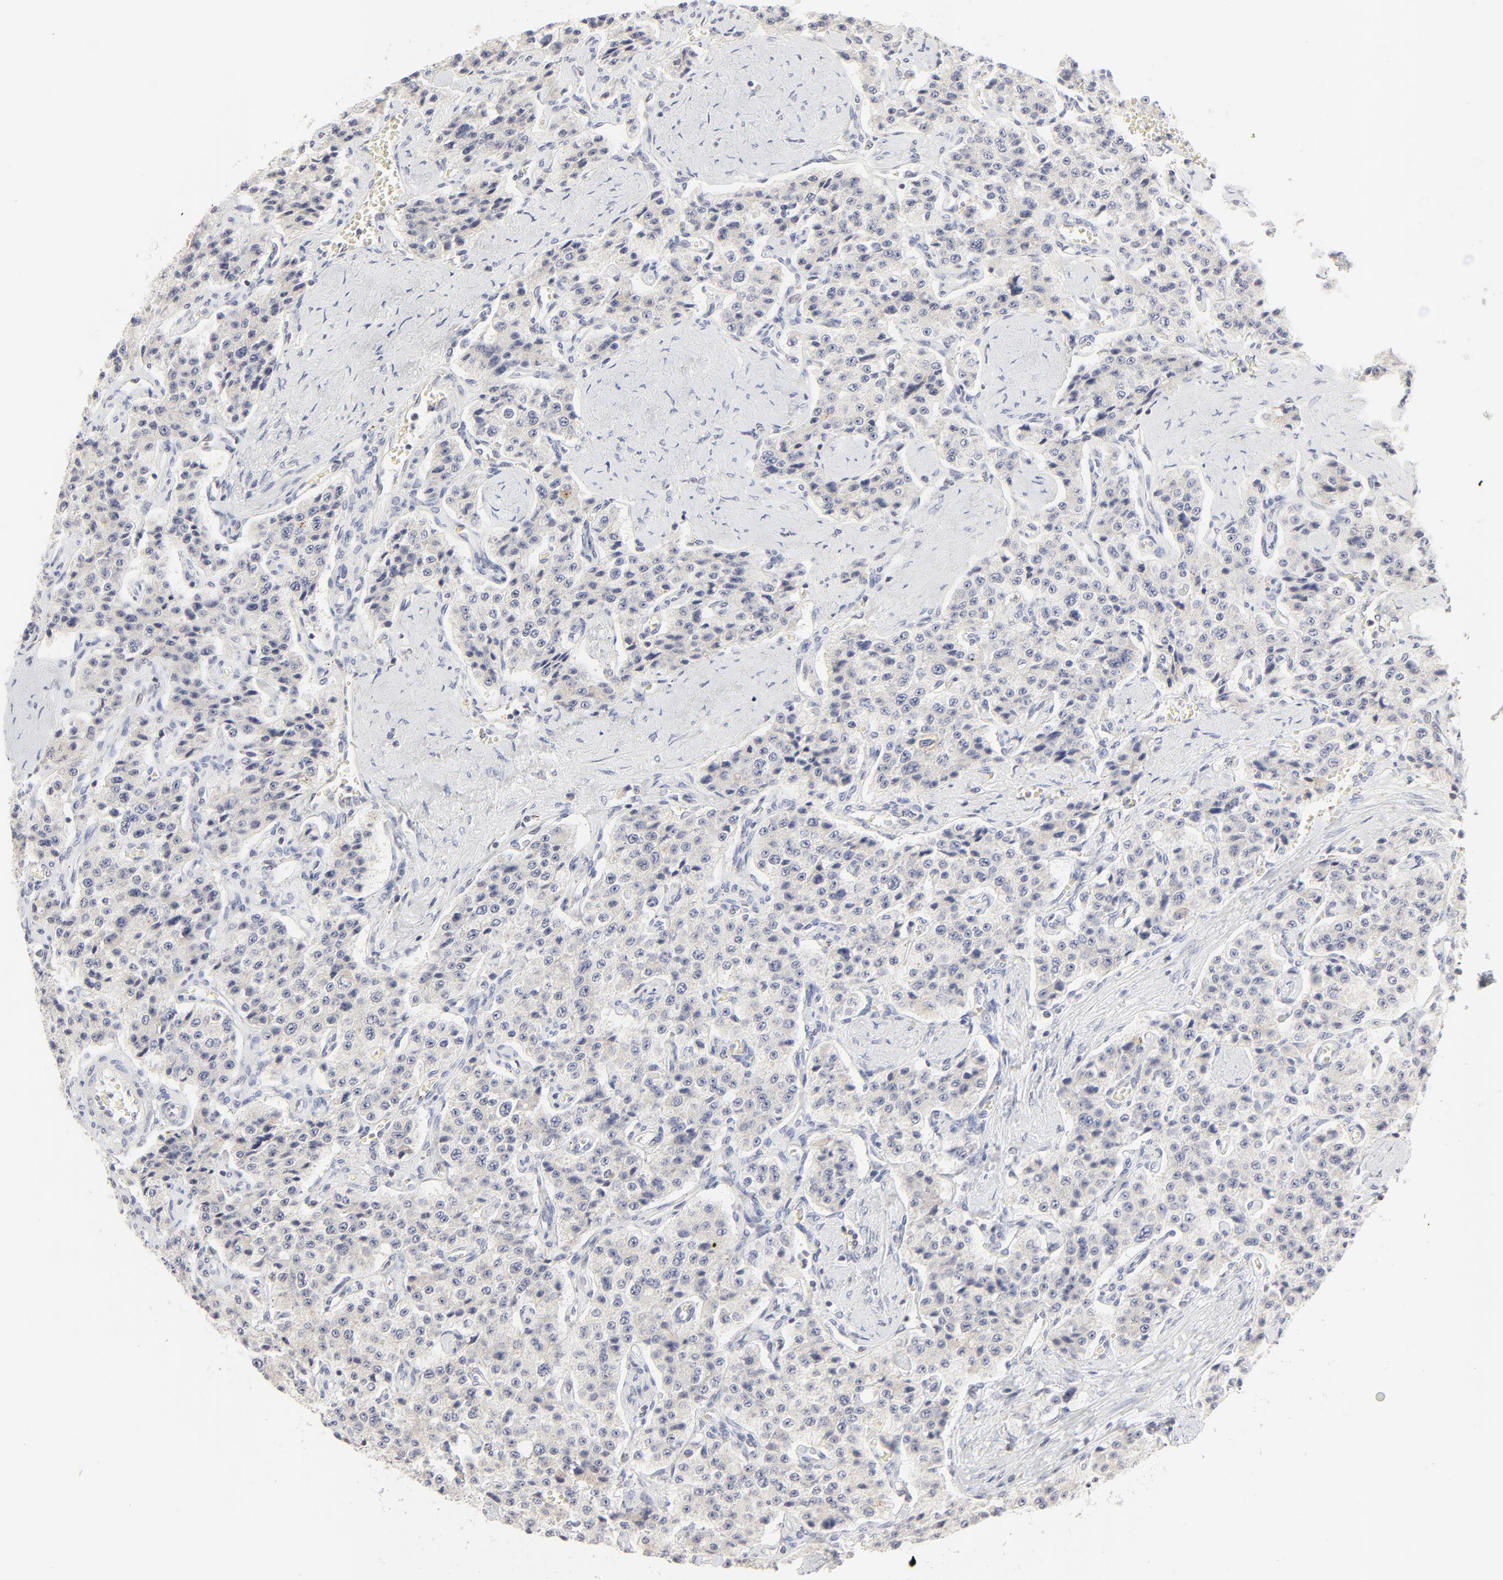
{"staining": {"intensity": "negative", "quantity": "none", "location": "none"}, "tissue": "carcinoid", "cell_type": "Tumor cells", "image_type": "cancer", "snomed": [{"axis": "morphology", "description": "Carcinoid, malignant, NOS"}, {"axis": "topography", "description": "Small intestine"}], "caption": "Tumor cells show no significant protein expression in carcinoid. The staining is performed using DAB brown chromogen with nuclei counter-stained in using hematoxylin.", "gene": "NFIL3", "patient": {"sex": "male", "age": 52}}